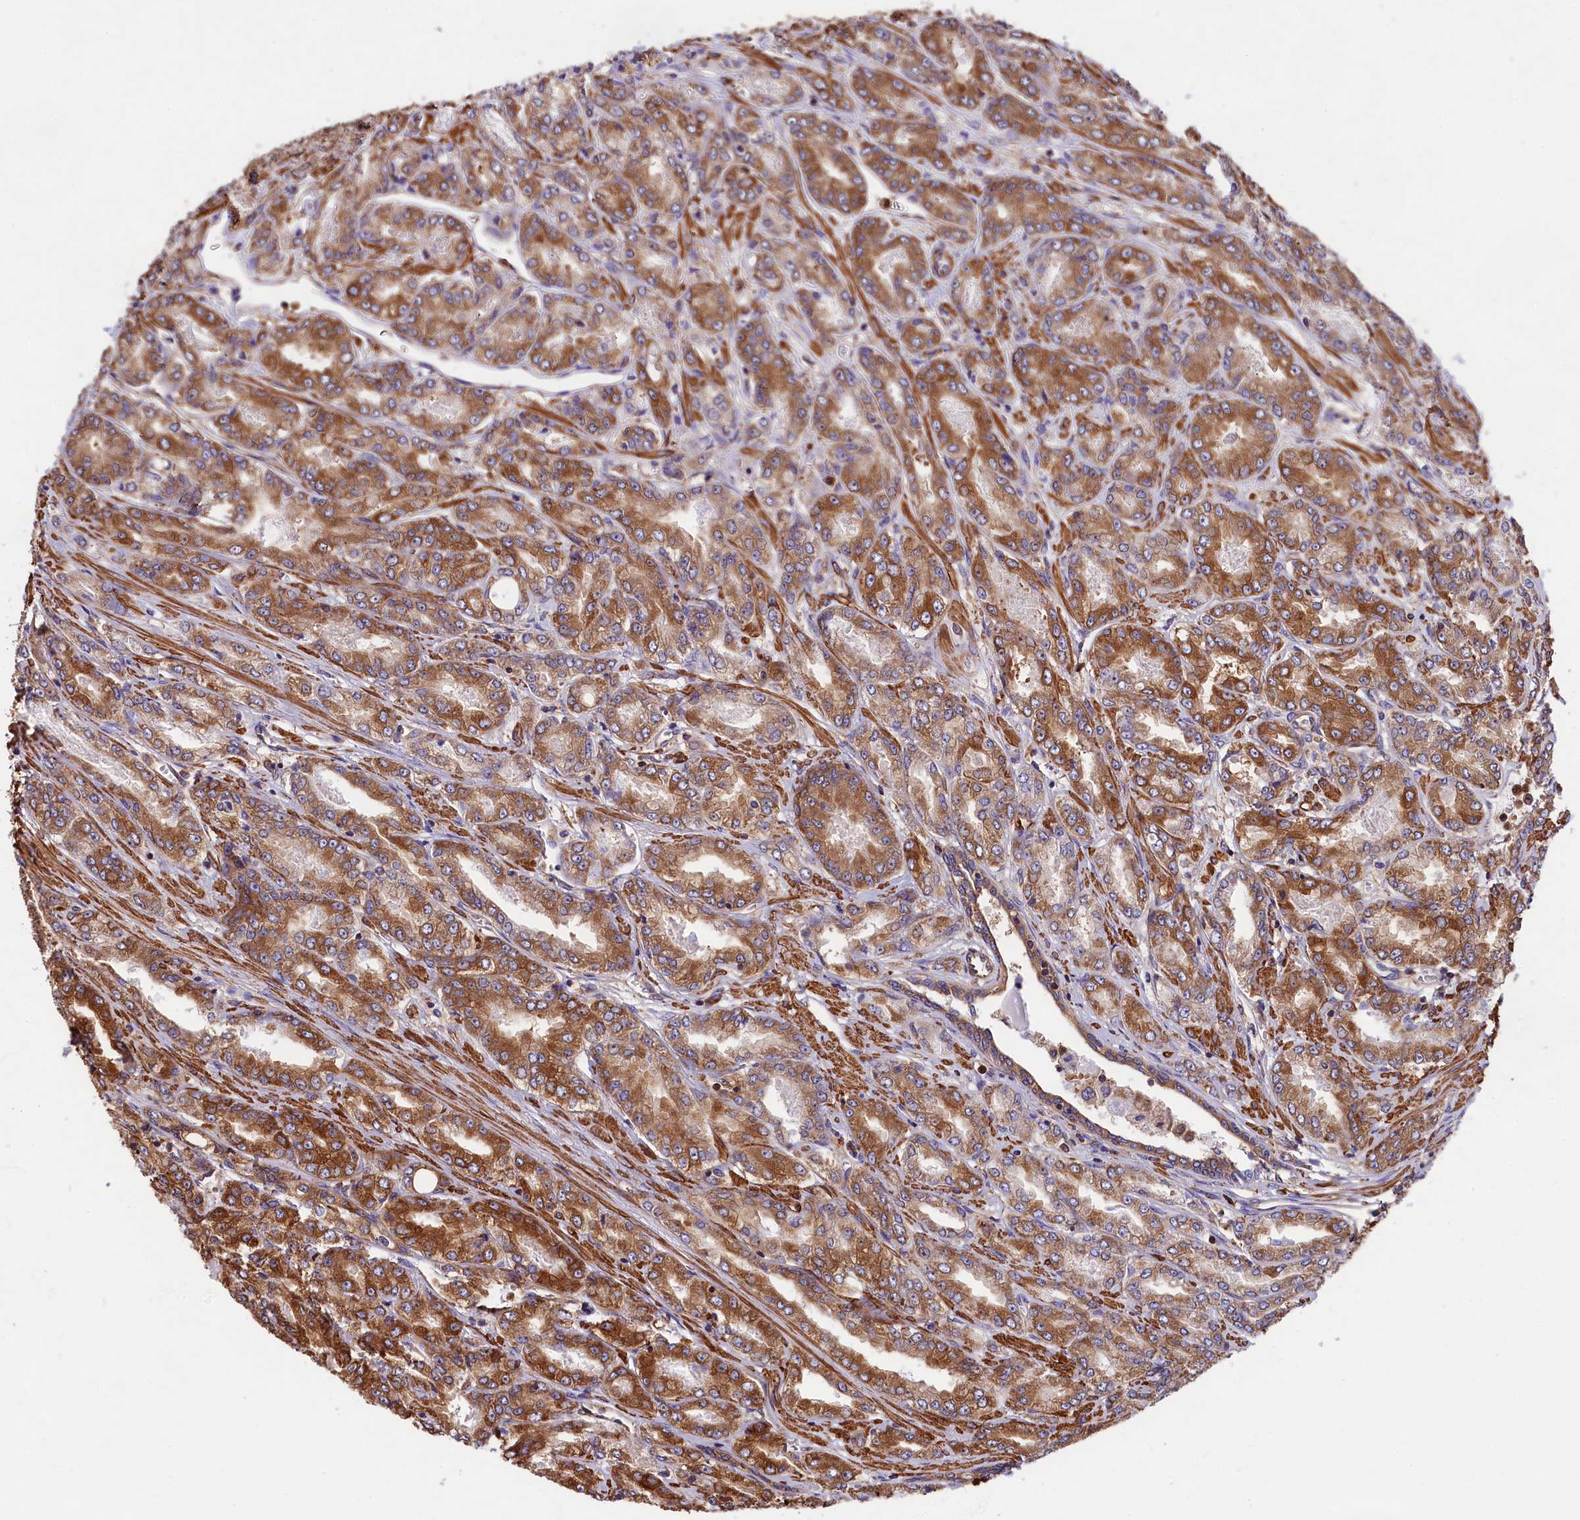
{"staining": {"intensity": "moderate", "quantity": ">75%", "location": "cytoplasmic/membranous"}, "tissue": "prostate cancer", "cell_type": "Tumor cells", "image_type": "cancer", "snomed": [{"axis": "morphology", "description": "Adenocarcinoma, High grade"}, {"axis": "topography", "description": "Prostate"}], "caption": "Moderate cytoplasmic/membranous protein expression is present in approximately >75% of tumor cells in adenocarcinoma (high-grade) (prostate).", "gene": "GYS1", "patient": {"sex": "male", "age": 74}}